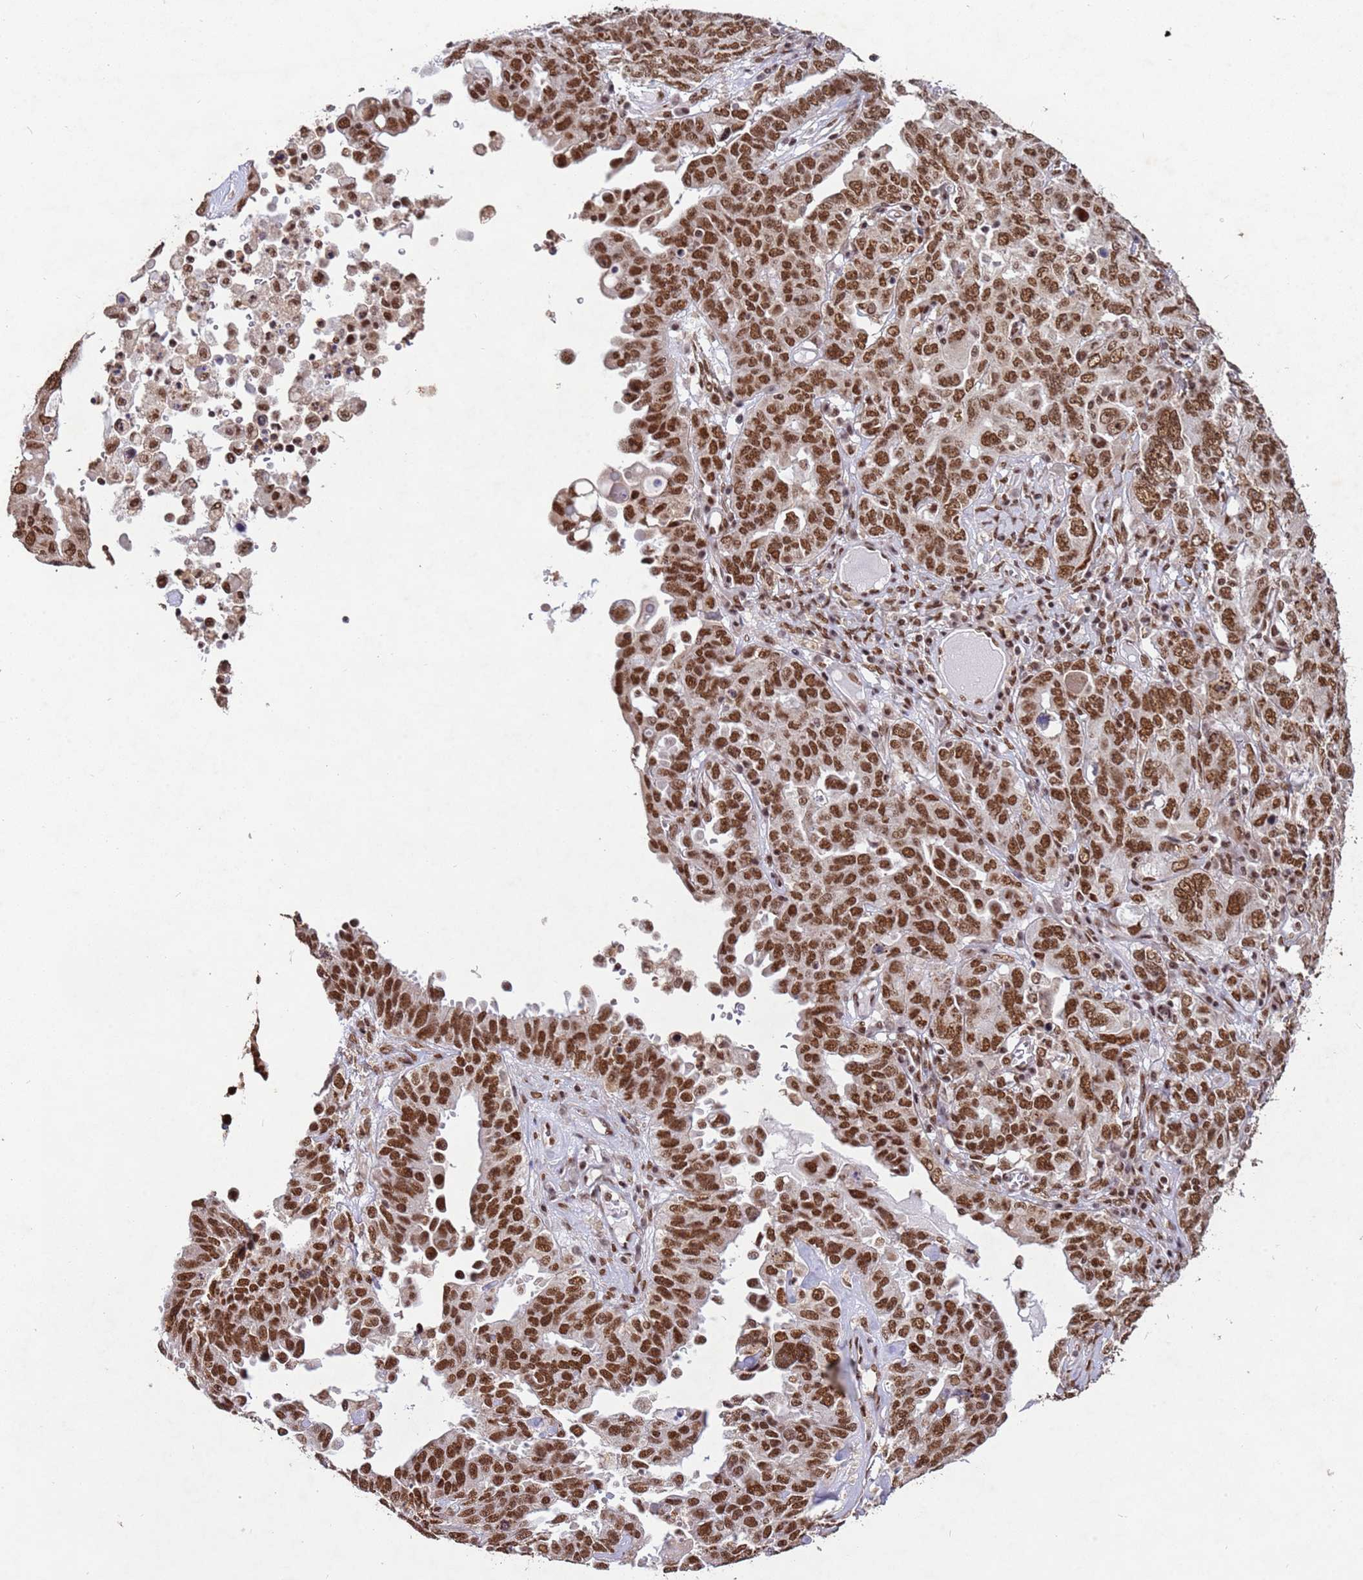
{"staining": {"intensity": "moderate", "quantity": ">75%", "location": "nuclear"}, "tissue": "ovarian cancer", "cell_type": "Tumor cells", "image_type": "cancer", "snomed": [{"axis": "morphology", "description": "Carcinoma, endometroid"}, {"axis": "topography", "description": "Ovary"}], "caption": "Ovarian cancer tissue reveals moderate nuclear expression in approximately >75% of tumor cells", "gene": "ESF1", "patient": {"sex": "female", "age": 62}}